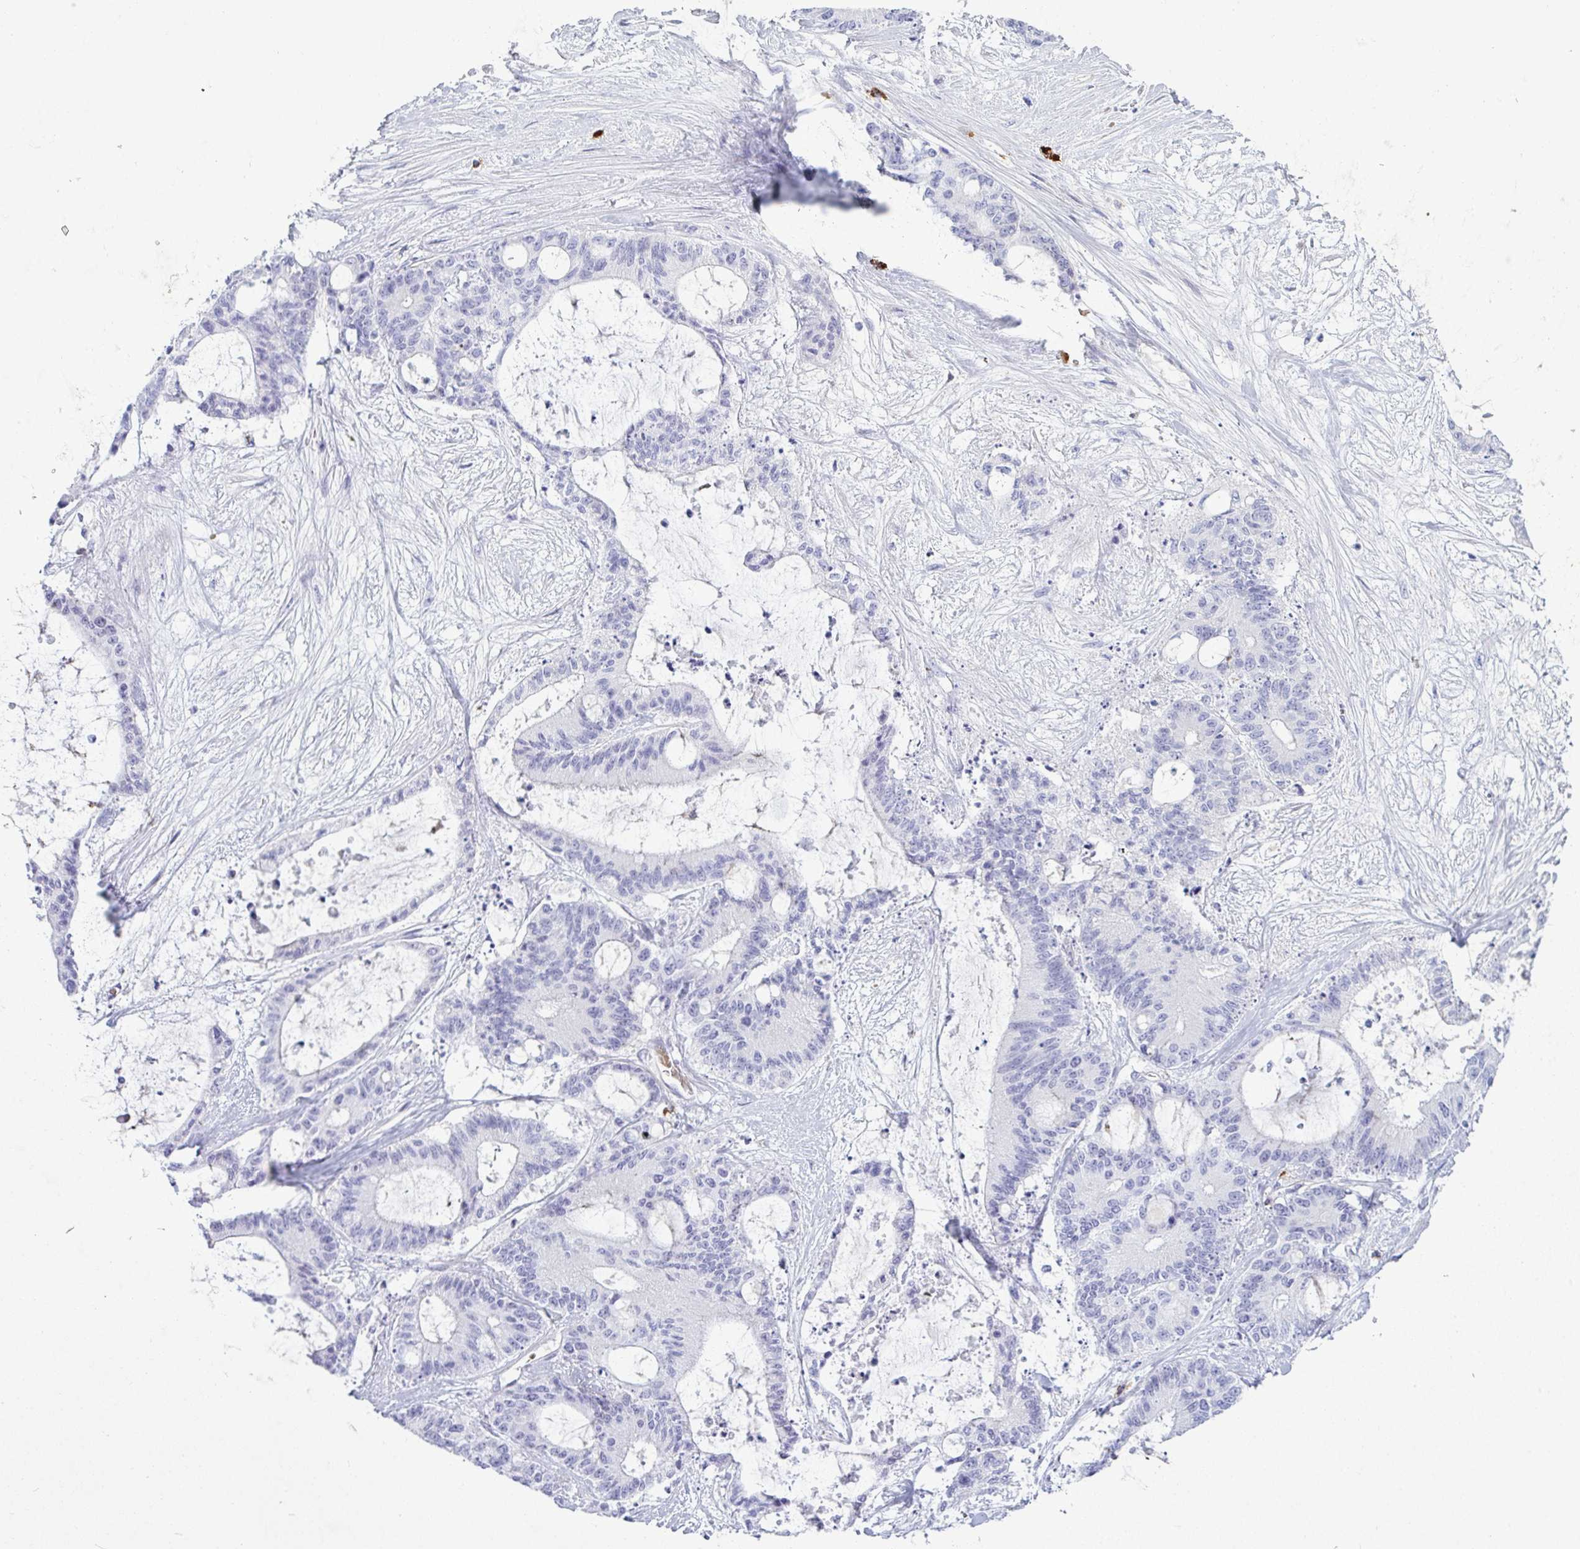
{"staining": {"intensity": "negative", "quantity": "none", "location": "none"}, "tissue": "liver cancer", "cell_type": "Tumor cells", "image_type": "cancer", "snomed": [{"axis": "morphology", "description": "Normal tissue, NOS"}, {"axis": "morphology", "description": "Cholangiocarcinoma"}, {"axis": "topography", "description": "Liver"}, {"axis": "topography", "description": "Peripheral nerve tissue"}], "caption": "The histopathology image shows no staining of tumor cells in liver cholangiocarcinoma.", "gene": "ZNF684", "patient": {"sex": "female", "age": 73}}